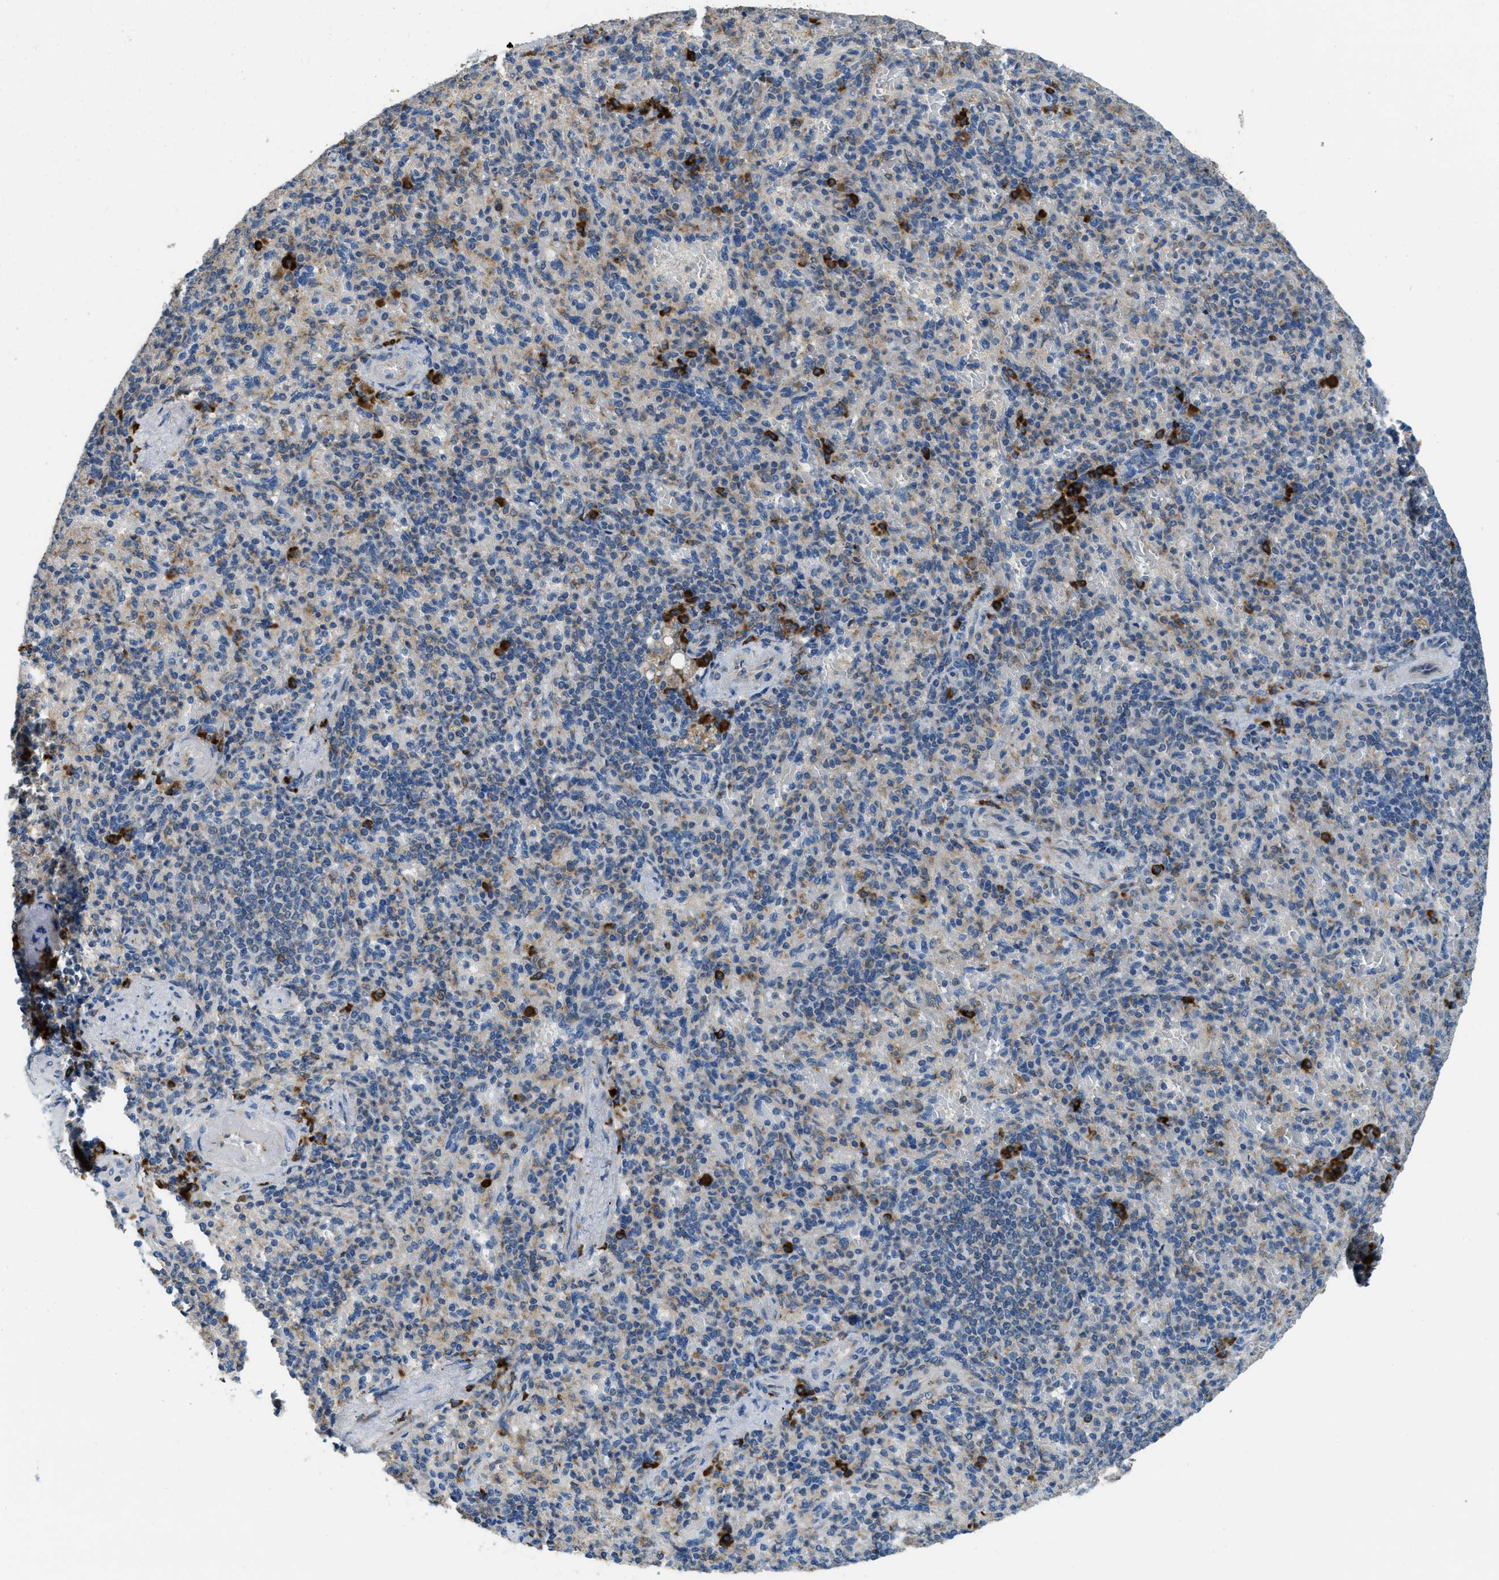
{"staining": {"intensity": "strong", "quantity": "<25%", "location": "cytoplasmic/membranous"}, "tissue": "spleen", "cell_type": "Cells in red pulp", "image_type": "normal", "snomed": [{"axis": "morphology", "description": "Normal tissue, NOS"}, {"axis": "topography", "description": "Spleen"}], "caption": "Immunohistochemistry (IHC) of normal spleen shows medium levels of strong cytoplasmic/membranous positivity in about <25% of cells in red pulp. (Brightfield microscopy of DAB IHC at high magnification).", "gene": "SSR1", "patient": {"sex": "female", "age": 74}}